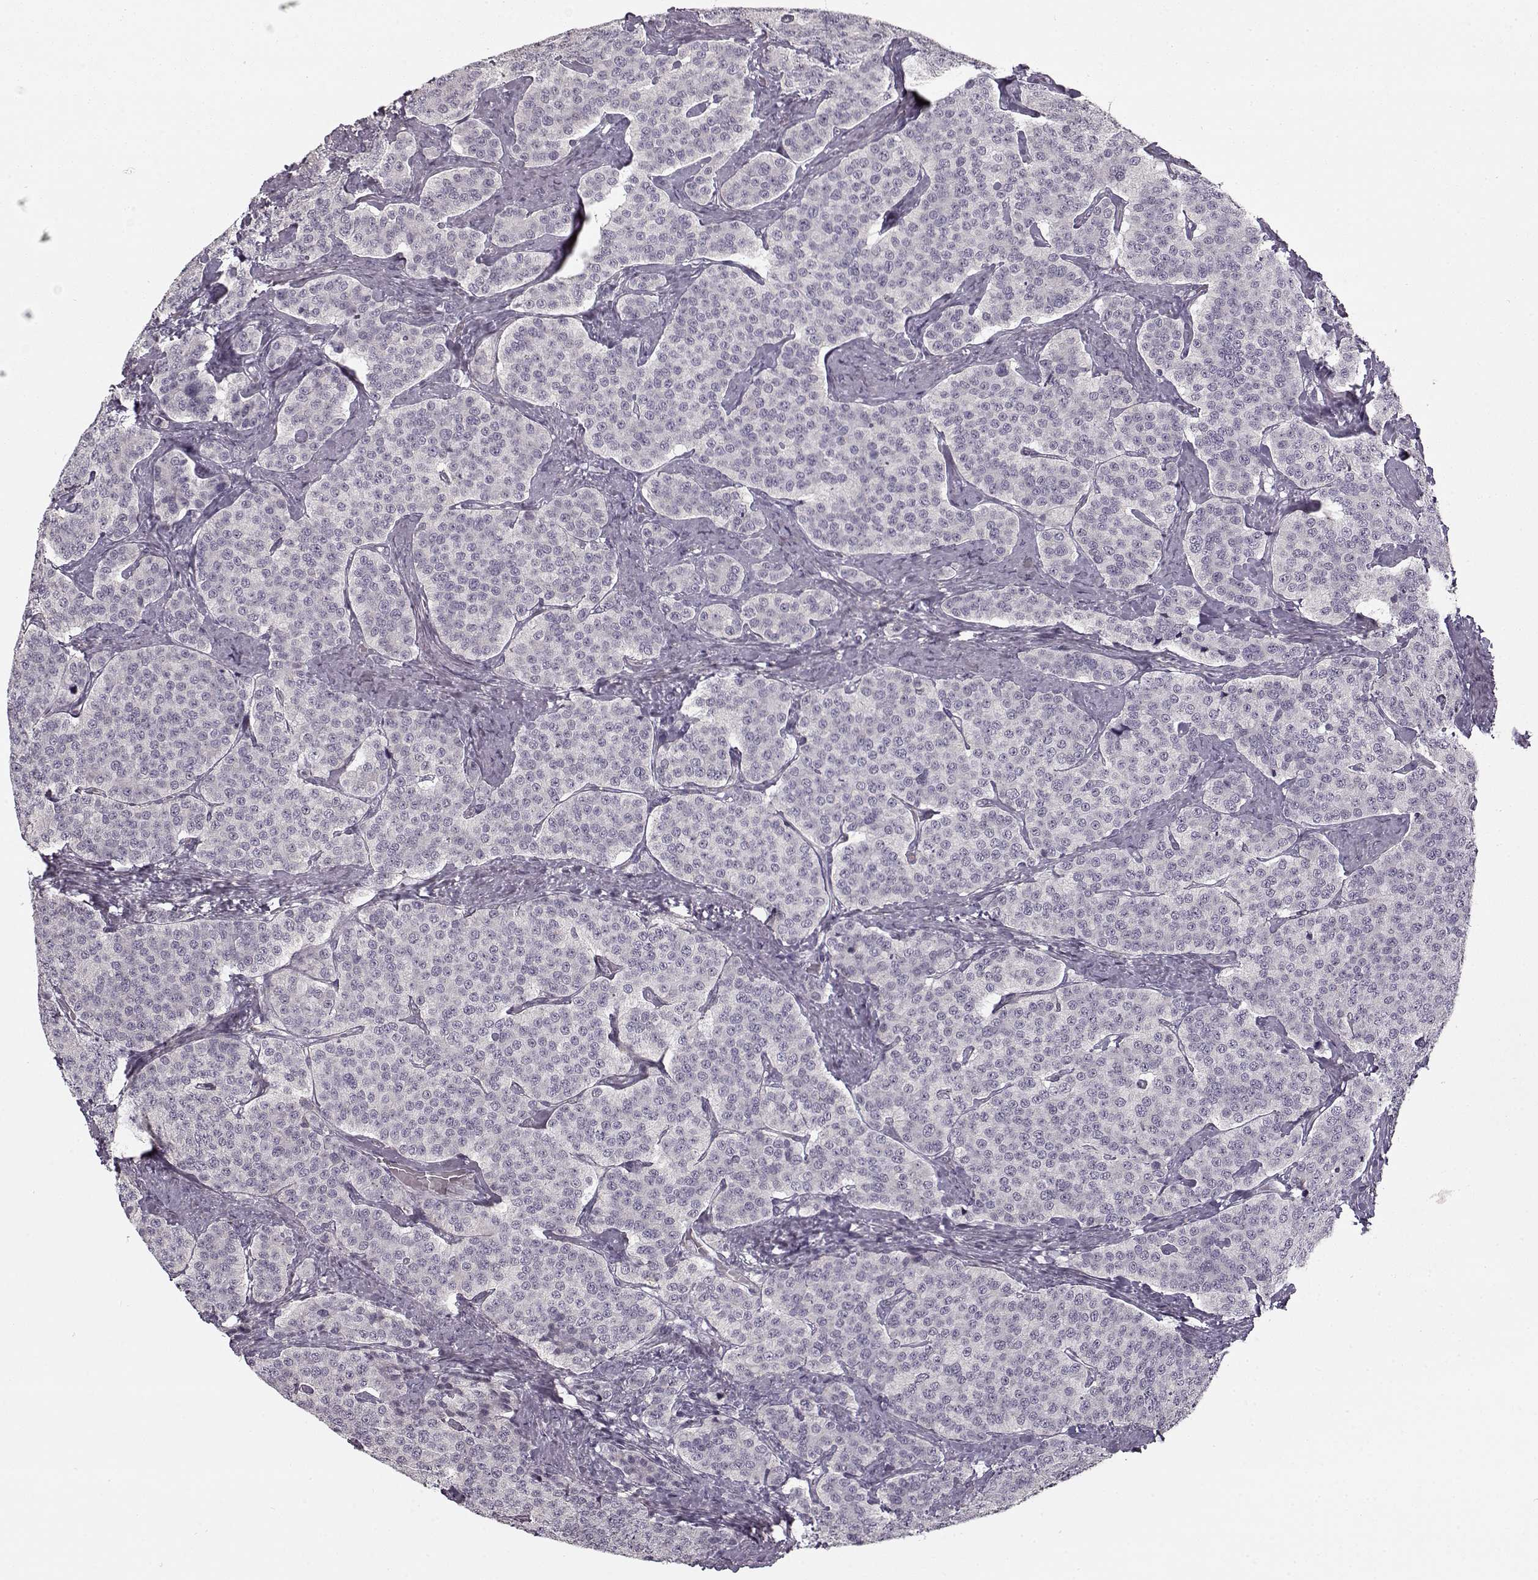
{"staining": {"intensity": "negative", "quantity": "none", "location": "none"}, "tissue": "carcinoid", "cell_type": "Tumor cells", "image_type": "cancer", "snomed": [{"axis": "morphology", "description": "Carcinoid, malignant, NOS"}, {"axis": "topography", "description": "Small intestine"}], "caption": "Tumor cells are negative for protein expression in human carcinoid.", "gene": "LAMB2", "patient": {"sex": "female", "age": 58}}